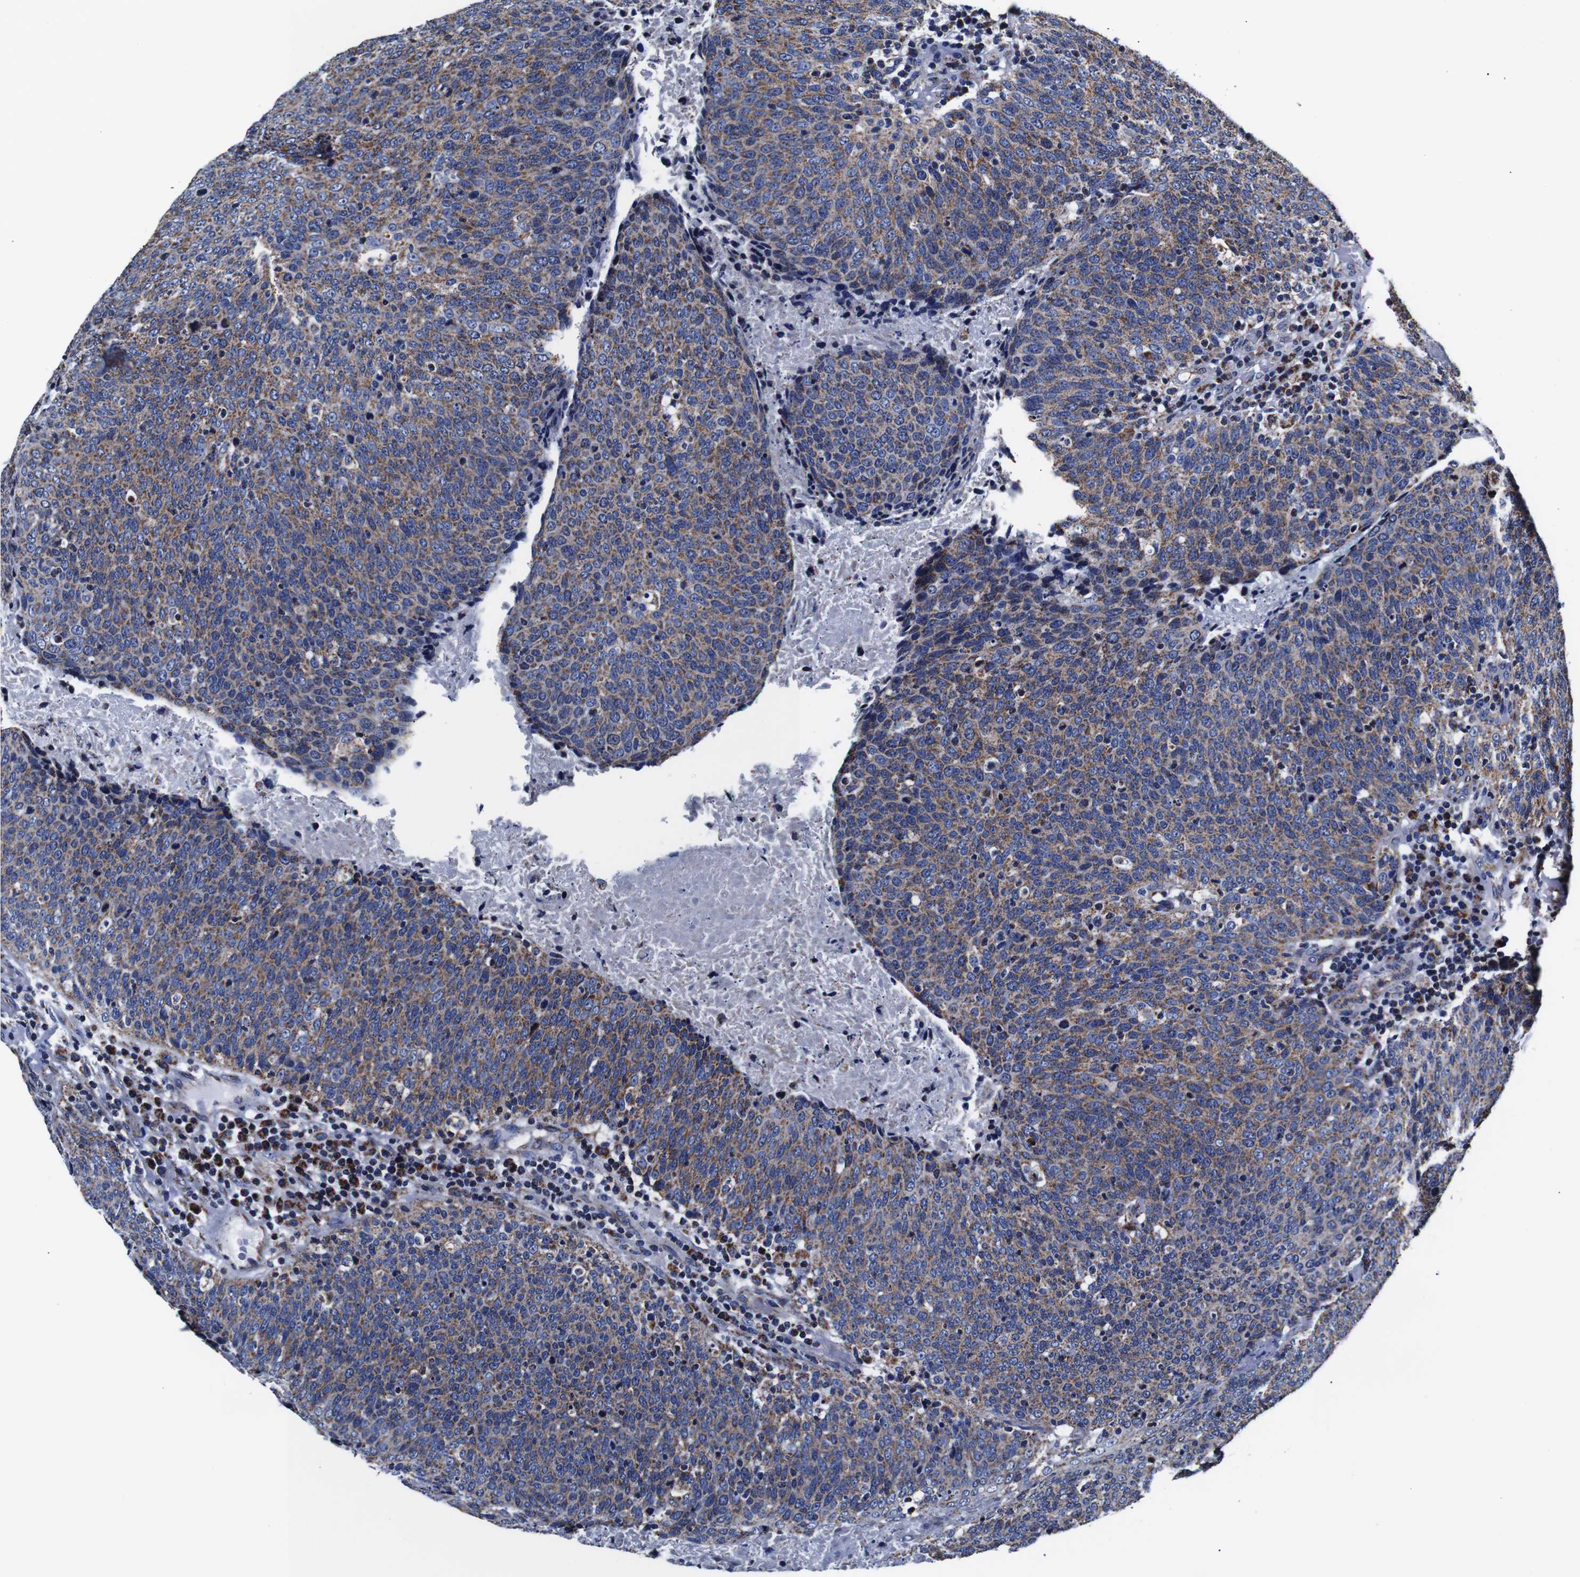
{"staining": {"intensity": "moderate", "quantity": ">75%", "location": "cytoplasmic/membranous"}, "tissue": "head and neck cancer", "cell_type": "Tumor cells", "image_type": "cancer", "snomed": [{"axis": "morphology", "description": "Squamous cell carcinoma, NOS"}, {"axis": "morphology", "description": "Squamous cell carcinoma, metastatic, NOS"}, {"axis": "topography", "description": "Lymph node"}, {"axis": "topography", "description": "Head-Neck"}], "caption": "Immunohistochemistry of head and neck cancer reveals medium levels of moderate cytoplasmic/membranous expression in approximately >75% of tumor cells.", "gene": "FKBP9", "patient": {"sex": "male", "age": 62}}